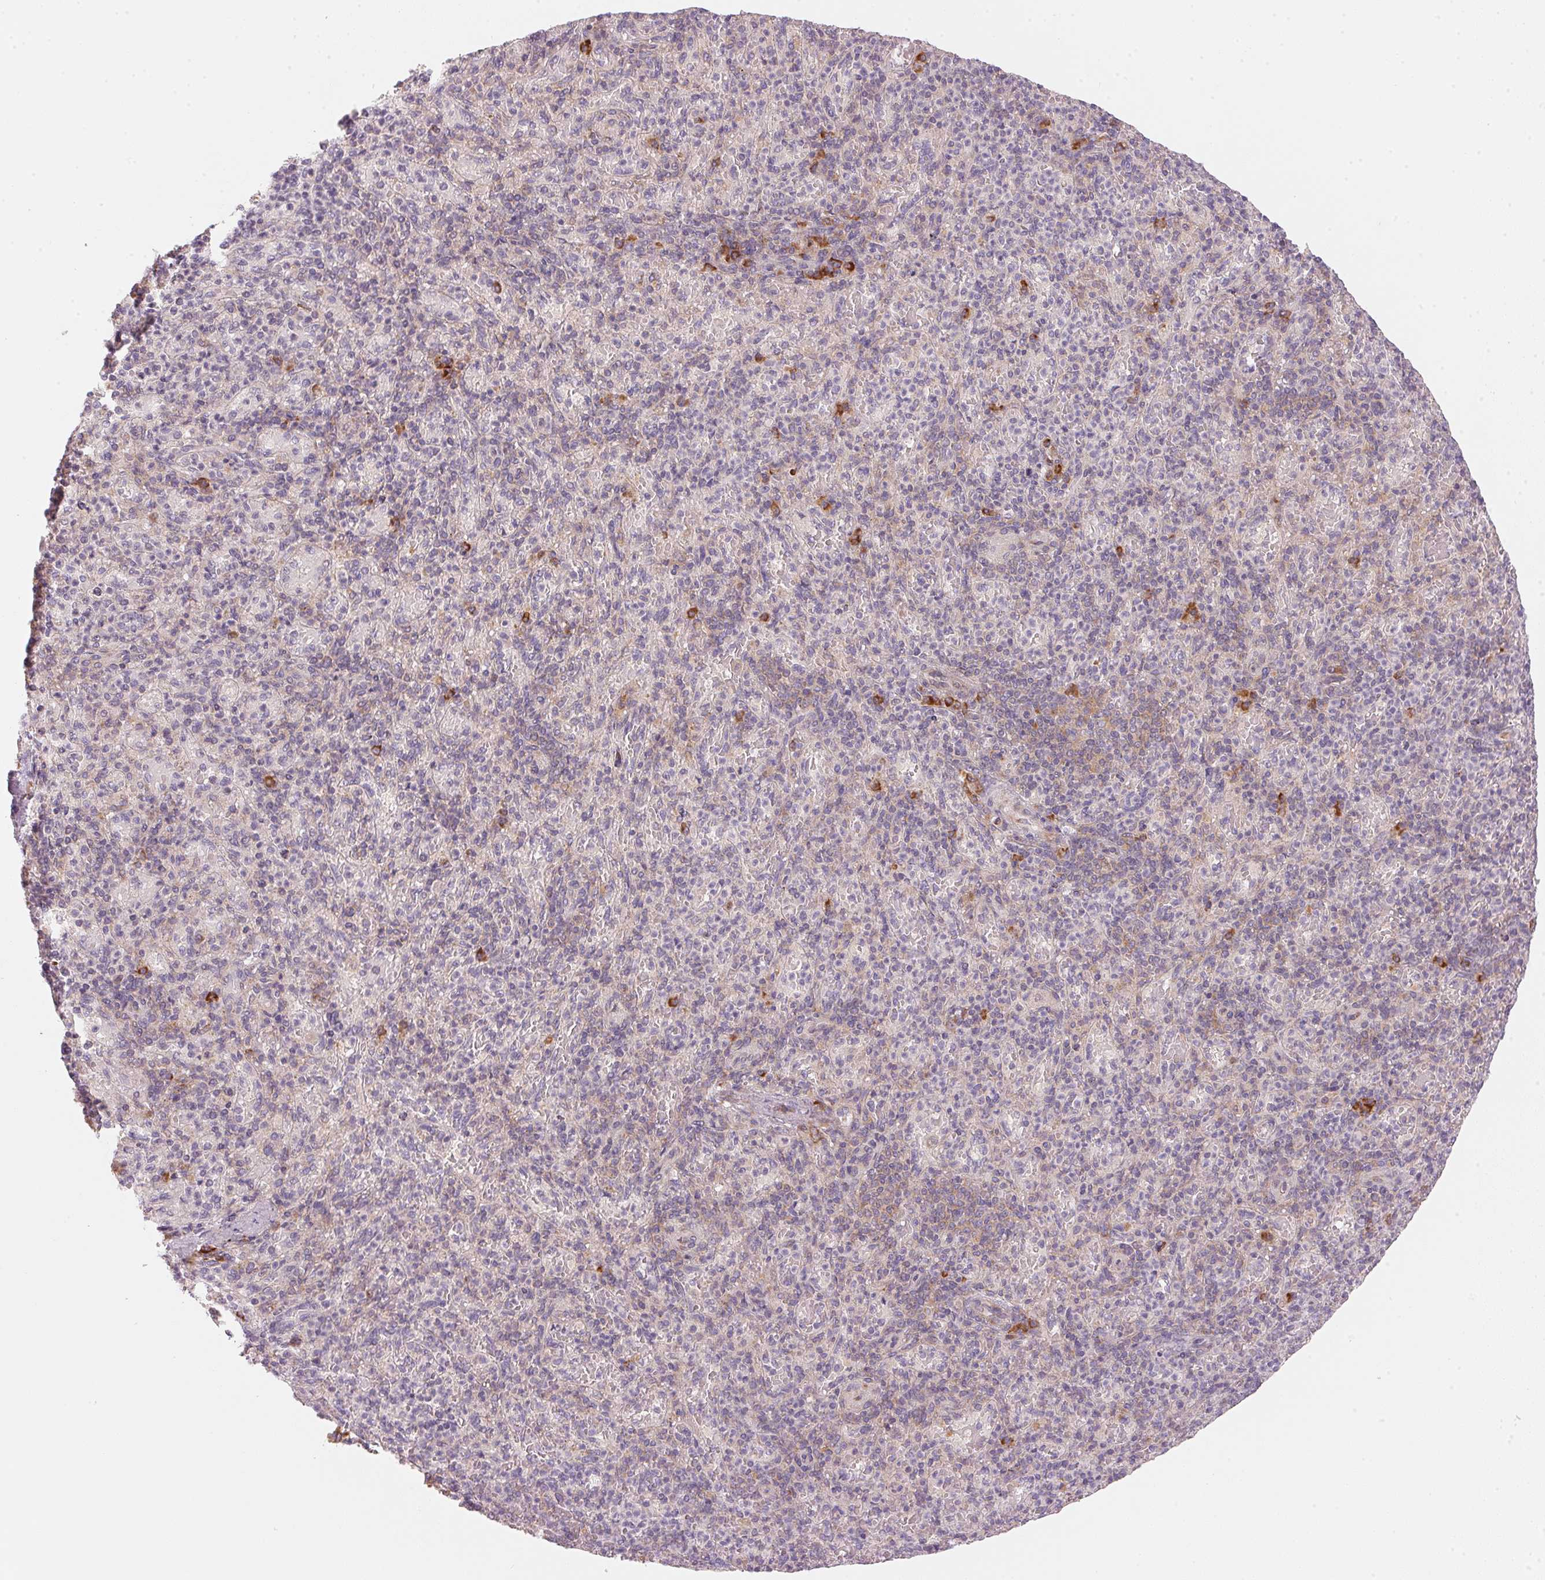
{"staining": {"intensity": "moderate", "quantity": "<25%", "location": "cytoplasmic/membranous"}, "tissue": "spleen", "cell_type": "Cells in red pulp", "image_type": "normal", "snomed": [{"axis": "morphology", "description": "Normal tissue, NOS"}, {"axis": "topography", "description": "Spleen"}], "caption": "The photomicrograph demonstrates staining of benign spleen, revealing moderate cytoplasmic/membranous protein positivity (brown color) within cells in red pulp.", "gene": "BLOC1S2", "patient": {"sex": "female", "age": 74}}